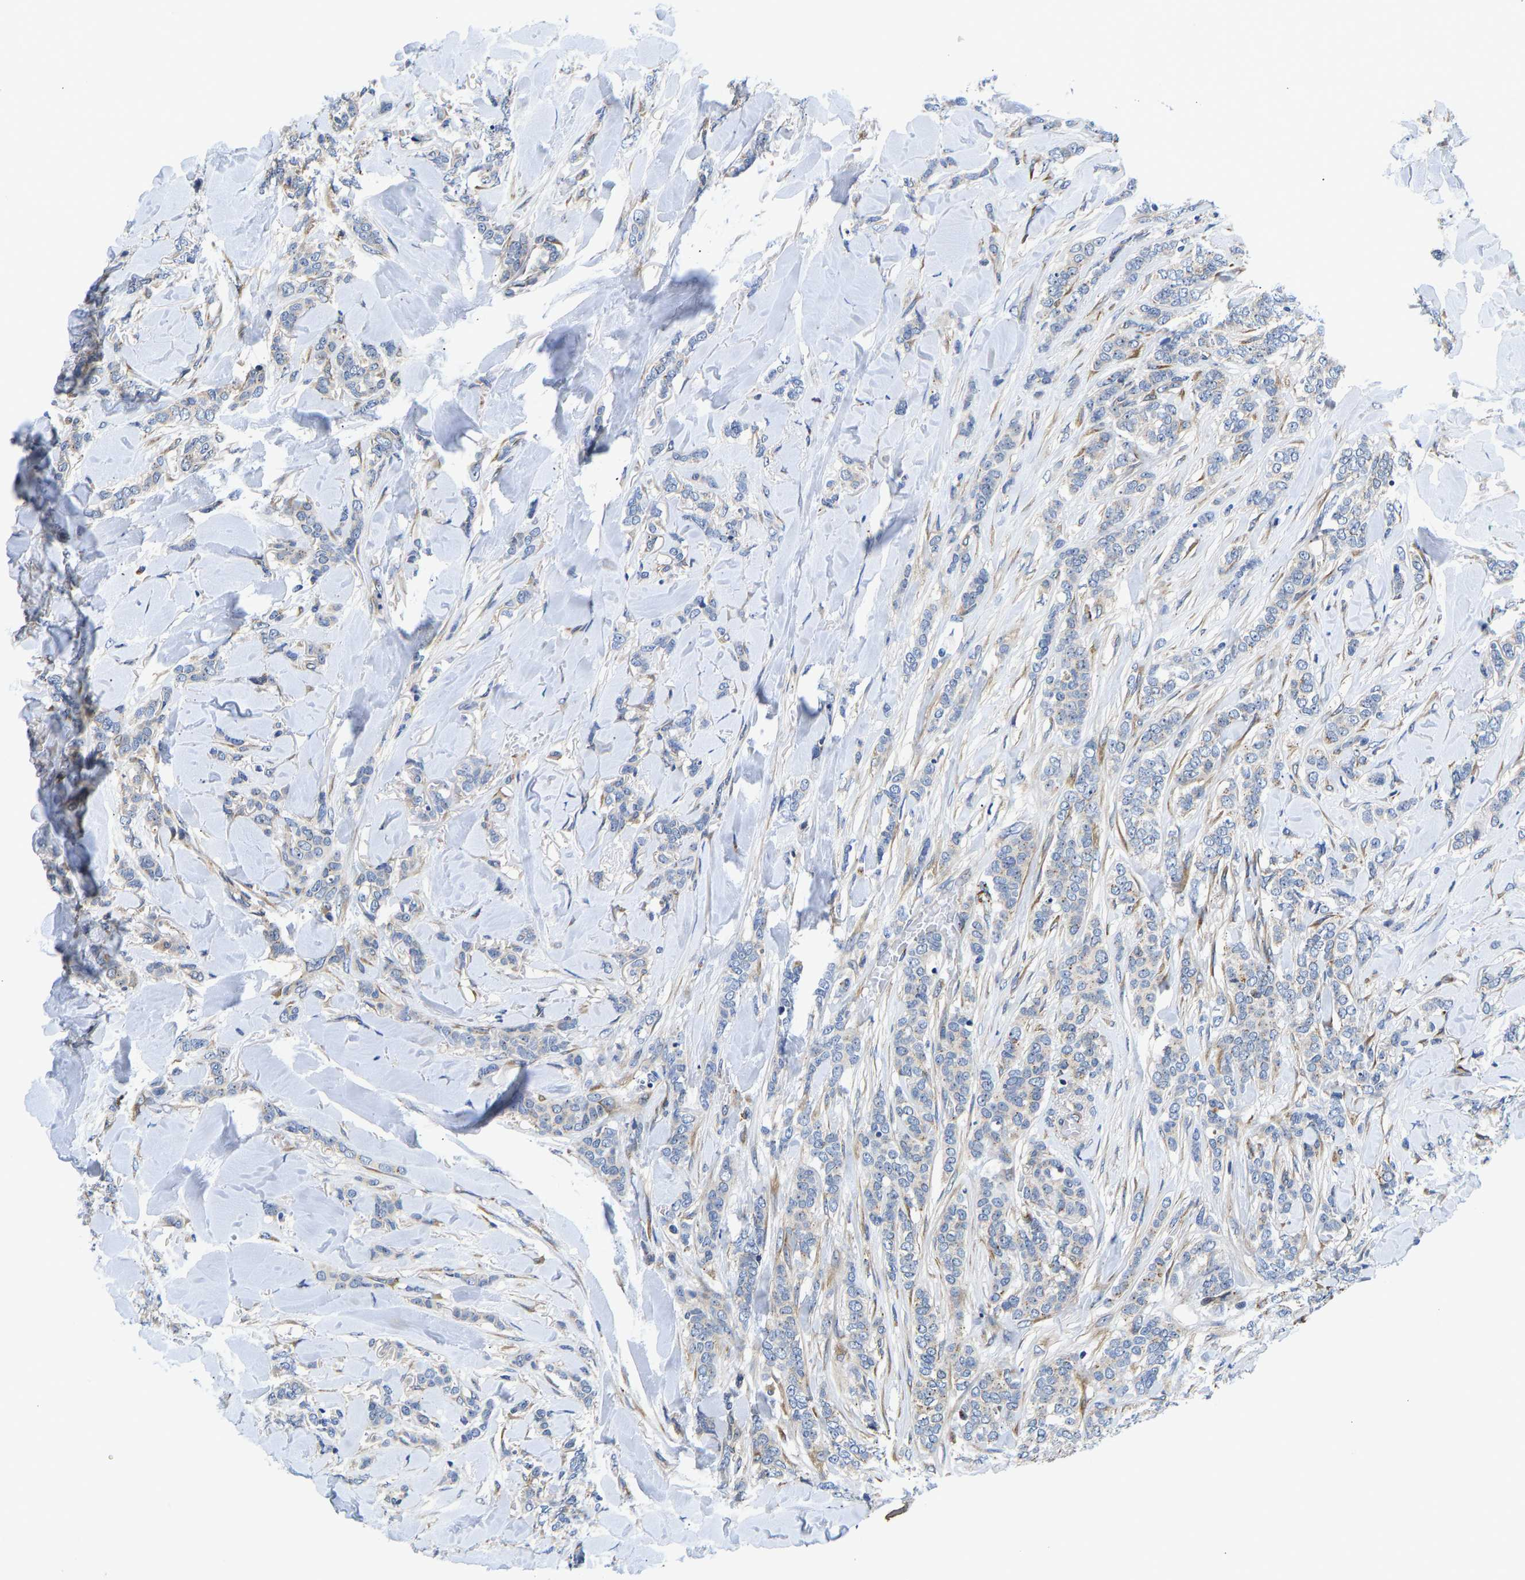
{"staining": {"intensity": "weak", "quantity": "25%-75%", "location": "cytoplasmic/membranous"}, "tissue": "breast cancer", "cell_type": "Tumor cells", "image_type": "cancer", "snomed": [{"axis": "morphology", "description": "Lobular carcinoma"}, {"axis": "topography", "description": "Skin"}, {"axis": "topography", "description": "Breast"}], "caption": "IHC (DAB) staining of human breast cancer exhibits weak cytoplasmic/membranous protein expression in about 25%-75% of tumor cells.", "gene": "RESF1", "patient": {"sex": "female", "age": 46}}